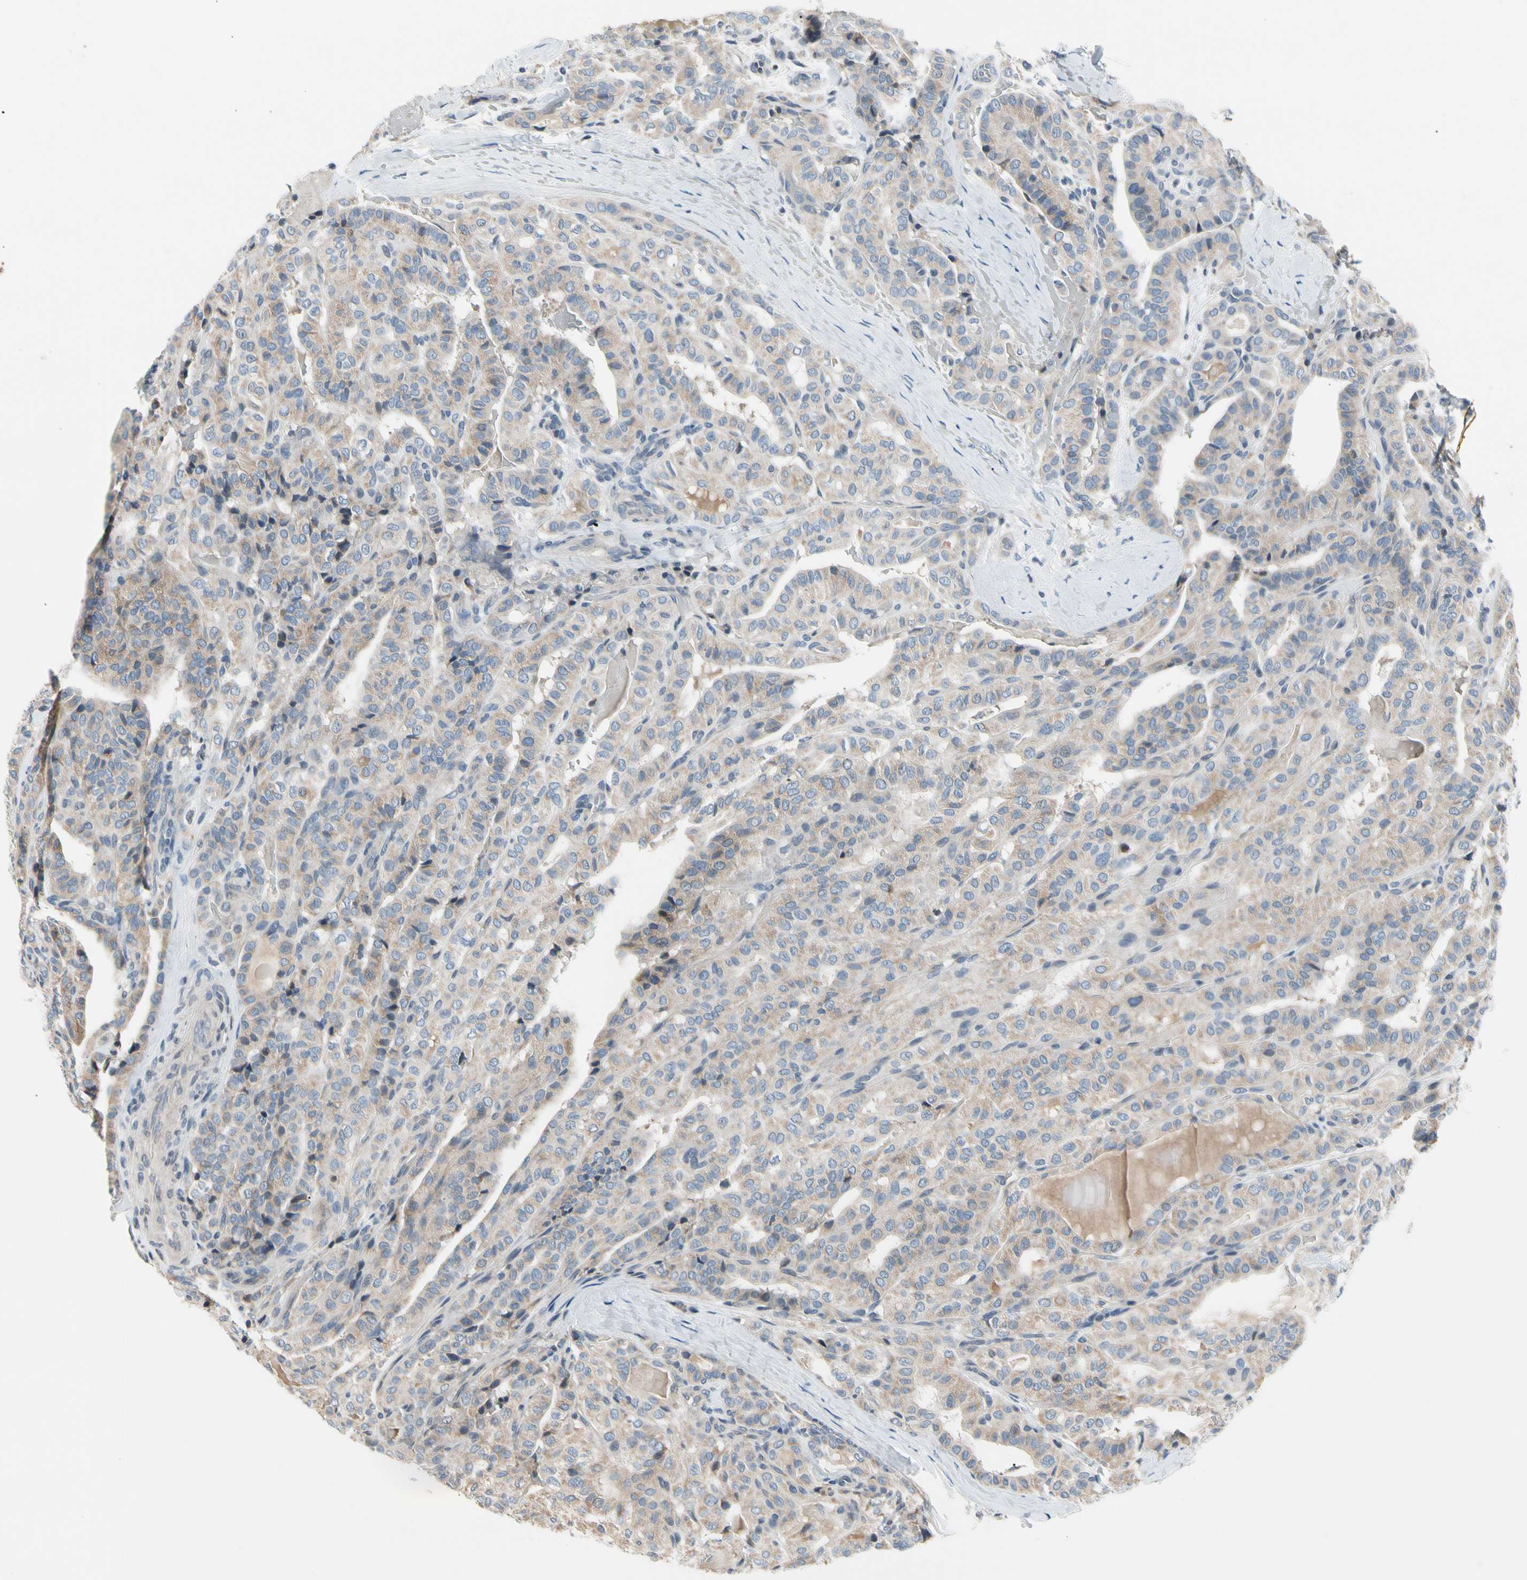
{"staining": {"intensity": "weak", "quantity": ">75%", "location": "cytoplasmic/membranous"}, "tissue": "thyroid cancer", "cell_type": "Tumor cells", "image_type": "cancer", "snomed": [{"axis": "morphology", "description": "Papillary adenocarcinoma, NOS"}, {"axis": "topography", "description": "Thyroid gland"}], "caption": "Immunohistochemical staining of human papillary adenocarcinoma (thyroid) shows low levels of weak cytoplasmic/membranous protein expression in about >75% of tumor cells.", "gene": "SOX30", "patient": {"sex": "male", "age": 77}}